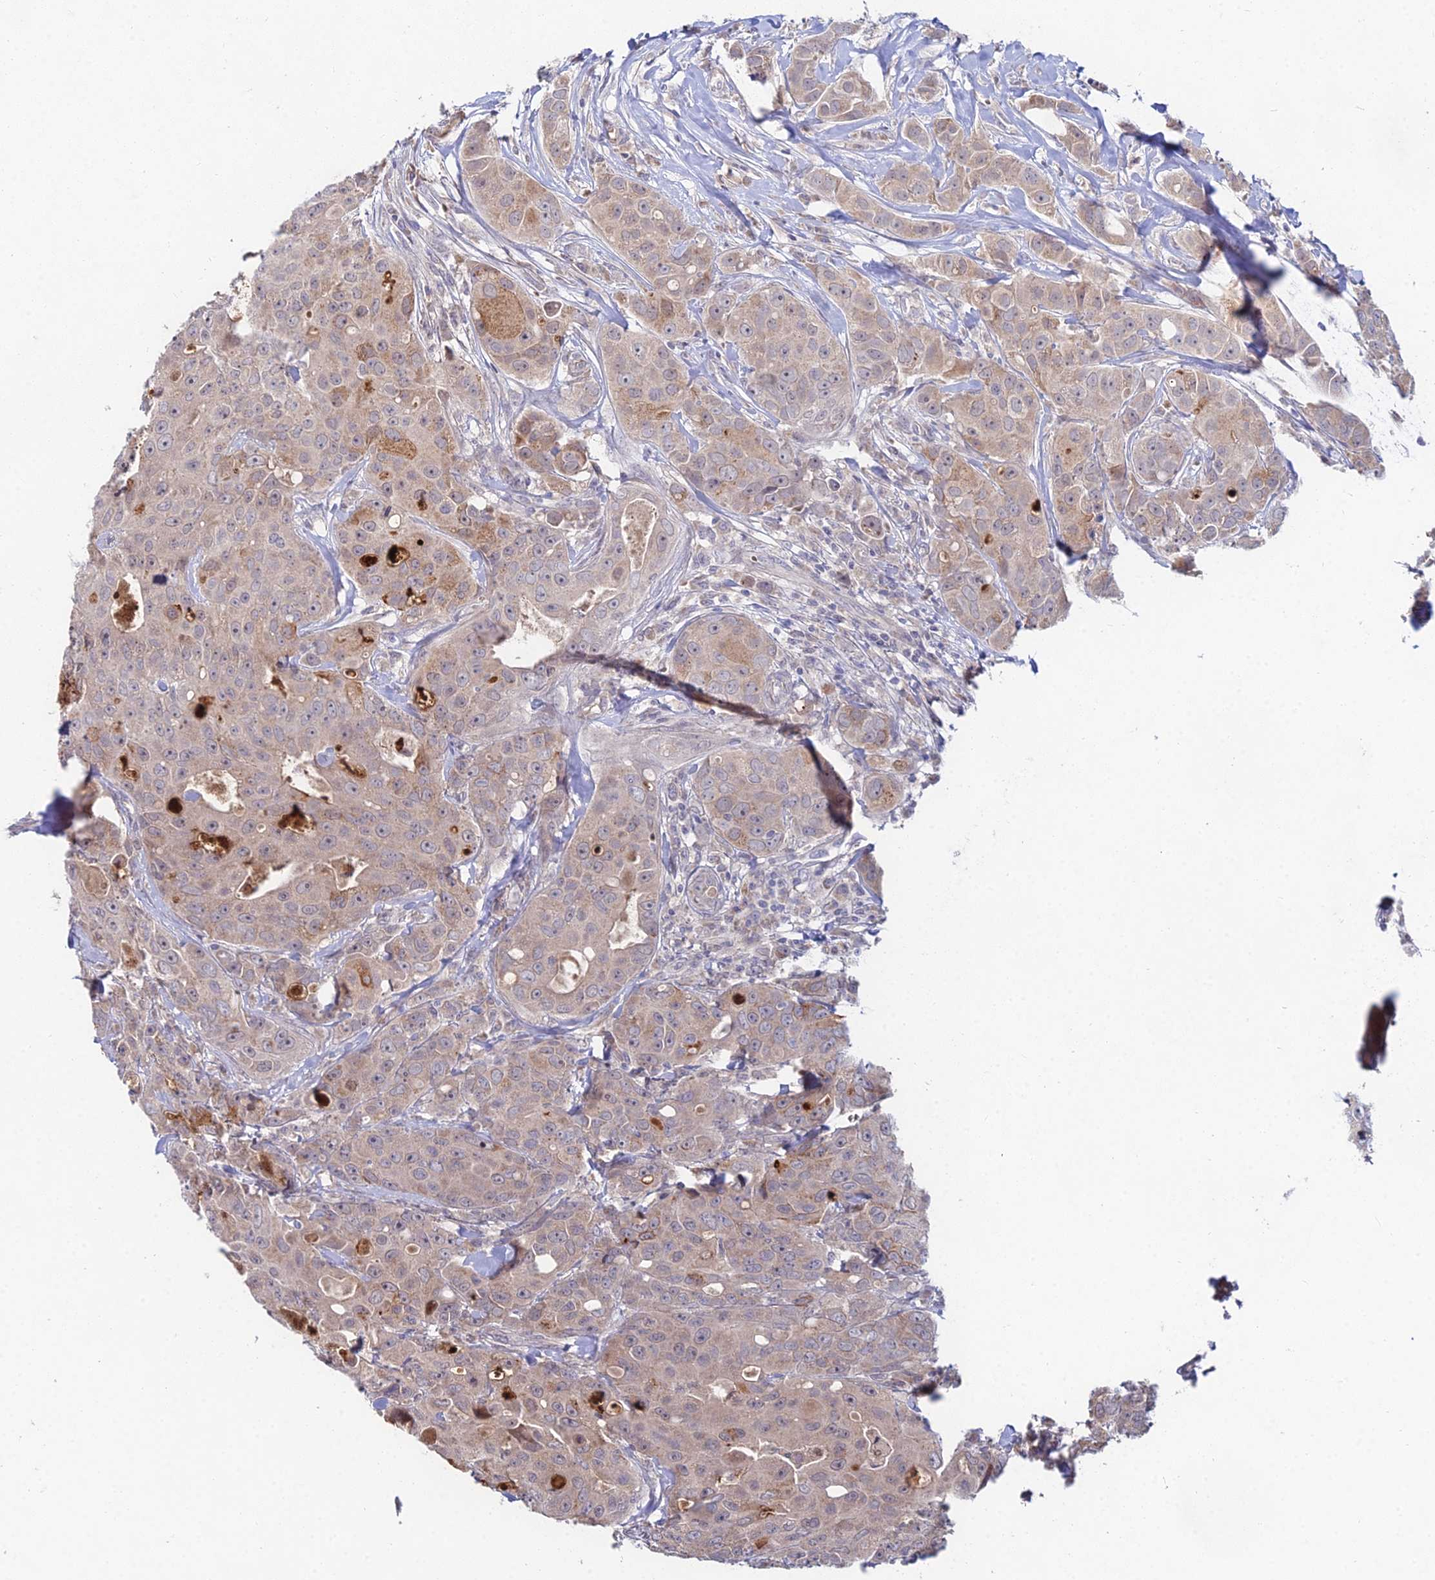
{"staining": {"intensity": "weak", "quantity": ">75%", "location": "cytoplasmic/membranous,nuclear"}, "tissue": "breast cancer", "cell_type": "Tumor cells", "image_type": "cancer", "snomed": [{"axis": "morphology", "description": "Duct carcinoma"}, {"axis": "topography", "description": "Breast"}], "caption": "This histopathology image demonstrates intraductal carcinoma (breast) stained with IHC to label a protein in brown. The cytoplasmic/membranous and nuclear of tumor cells show weak positivity for the protein. Nuclei are counter-stained blue.", "gene": "WDR43", "patient": {"sex": "female", "age": 43}}